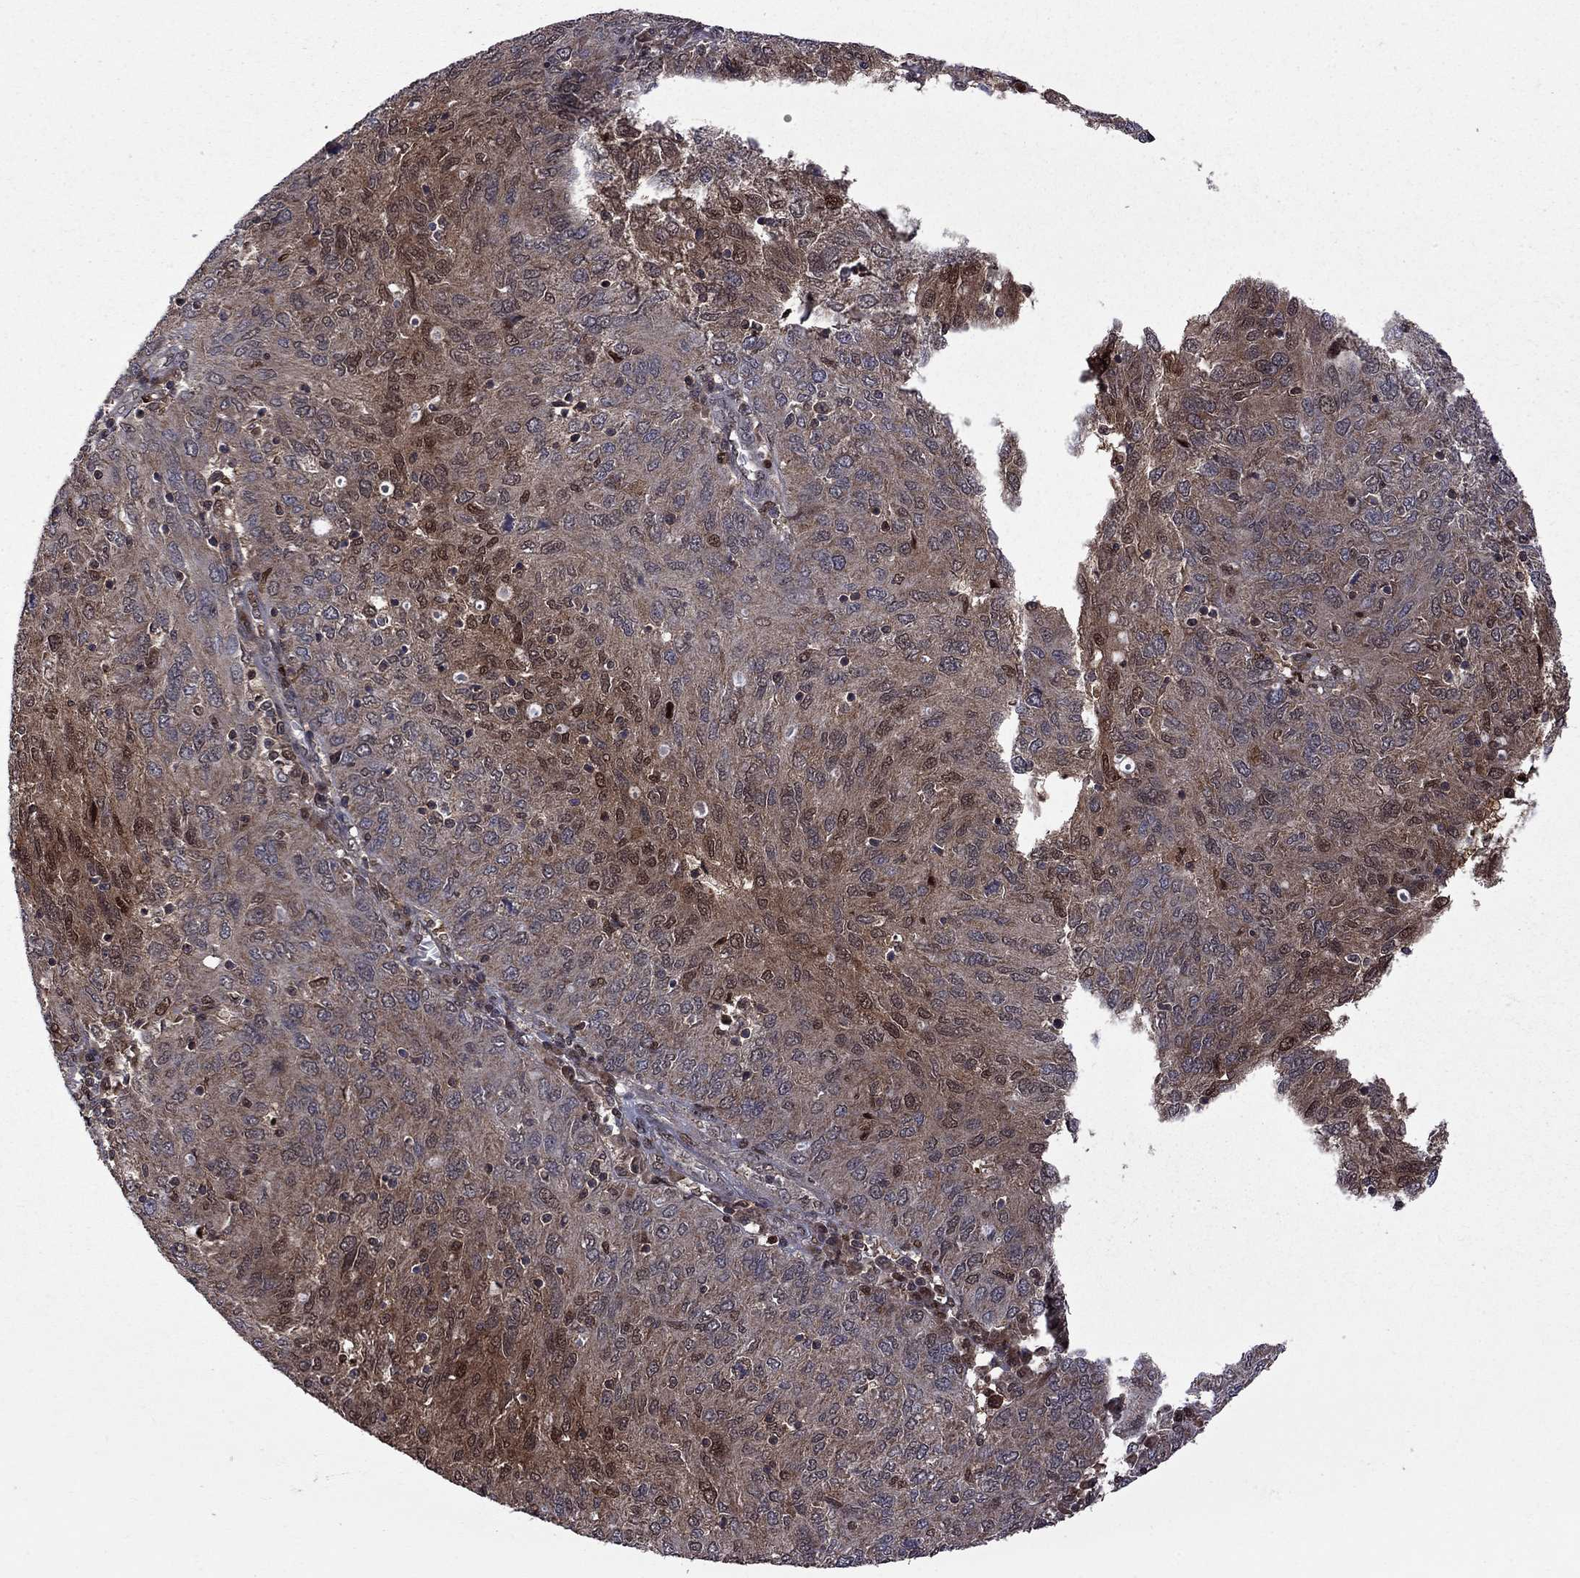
{"staining": {"intensity": "moderate", "quantity": "<25%", "location": "cytoplasmic/membranous,nuclear"}, "tissue": "ovarian cancer", "cell_type": "Tumor cells", "image_type": "cancer", "snomed": [{"axis": "morphology", "description": "Carcinoma, endometroid"}, {"axis": "topography", "description": "Ovary"}], "caption": "Immunohistochemical staining of human ovarian endometroid carcinoma reveals low levels of moderate cytoplasmic/membranous and nuclear expression in approximately <25% of tumor cells.", "gene": "IPP", "patient": {"sex": "female", "age": 50}}